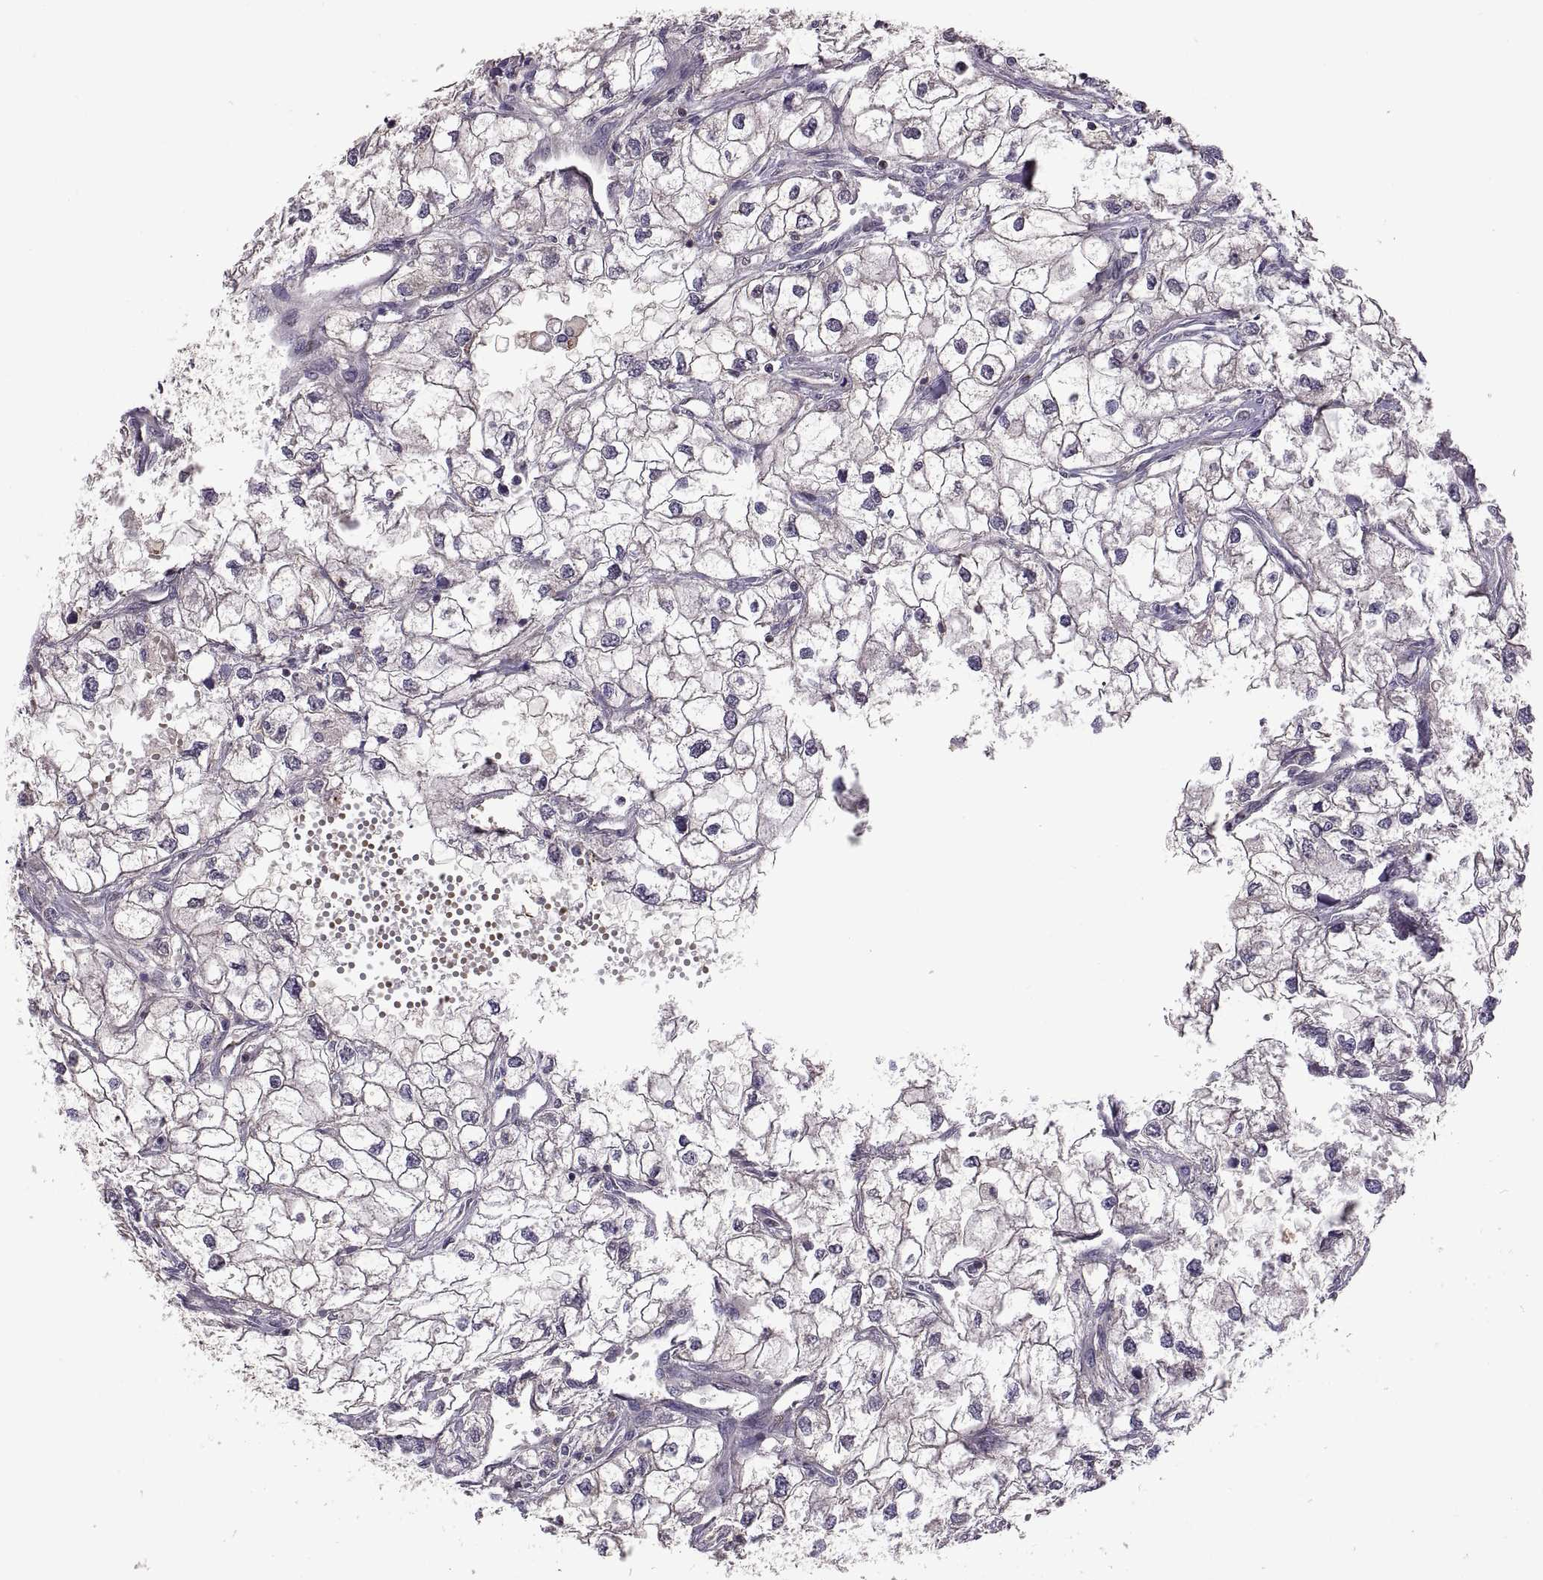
{"staining": {"intensity": "negative", "quantity": "none", "location": "none"}, "tissue": "renal cancer", "cell_type": "Tumor cells", "image_type": "cancer", "snomed": [{"axis": "morphology", "description": "Adenocarcinoma, NOS"}, {"axis": "topography", "description": "Kidney"}], "caption": "Protein analysis of adenocarcinoma (renal) shows no significant expression in tumor cells.", "gene": "NMNAT2", "patient": {"sex": "male", "age": 59}}